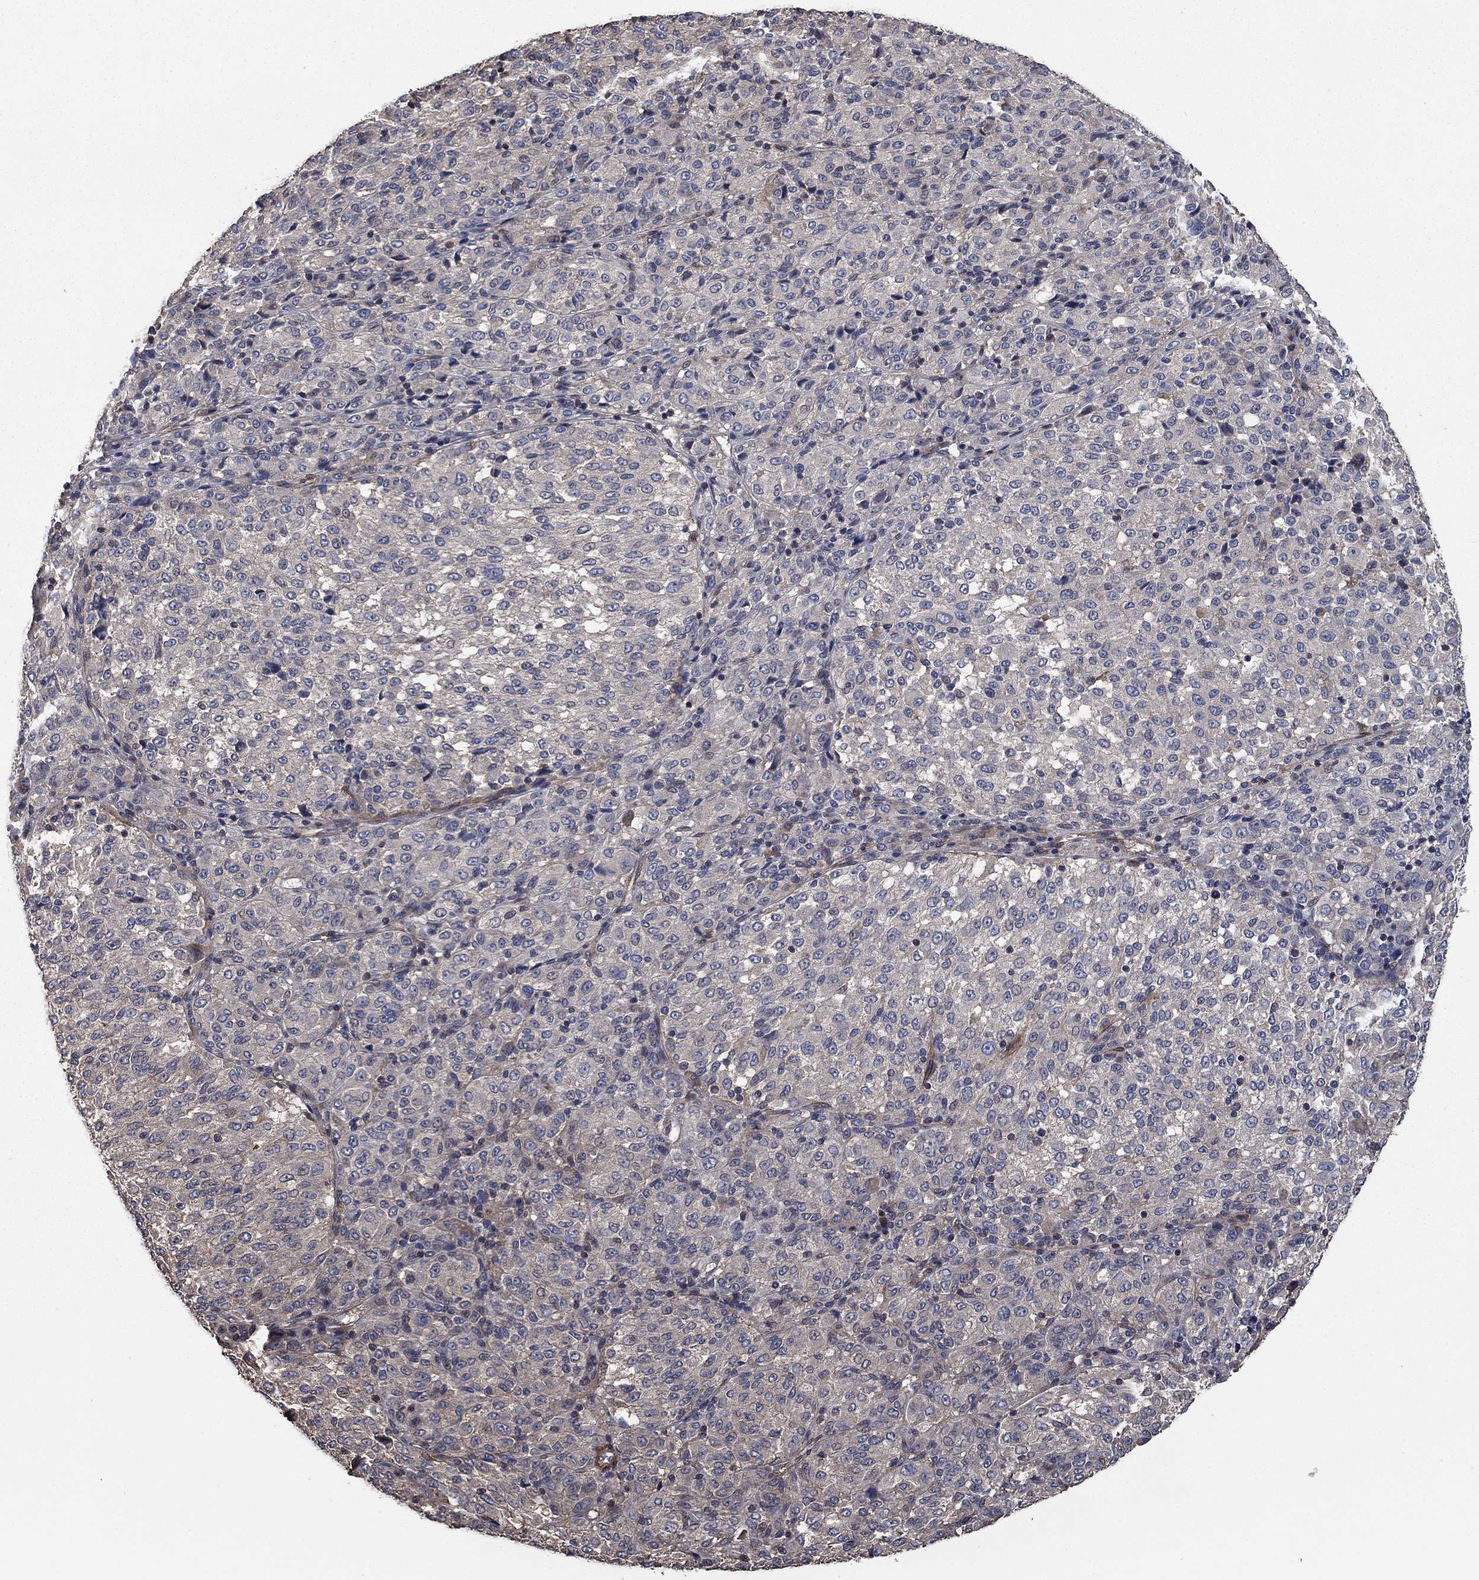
{"staining": {"intensity": "moderate", "quantity": "<25%", "location": "cytoplasmic/membranous"}, "tissue": "melanoma", "cell_type": "Tumor cells", "image_type": "cancer", "snomed": [{"axis": "morphology", "description": "Malignant melanoma, Metastatic site"}, {"axis": "topography", "description": "Brain"}], "caption": "Protein expression analysis of human malignant melanoma (metastatic site) reveals moderate cytoplasmic/membranous staining in approximately <25% of tumor cells.", "gene": "PDE3A", "patient": {"sex": "female", "age": 56}}